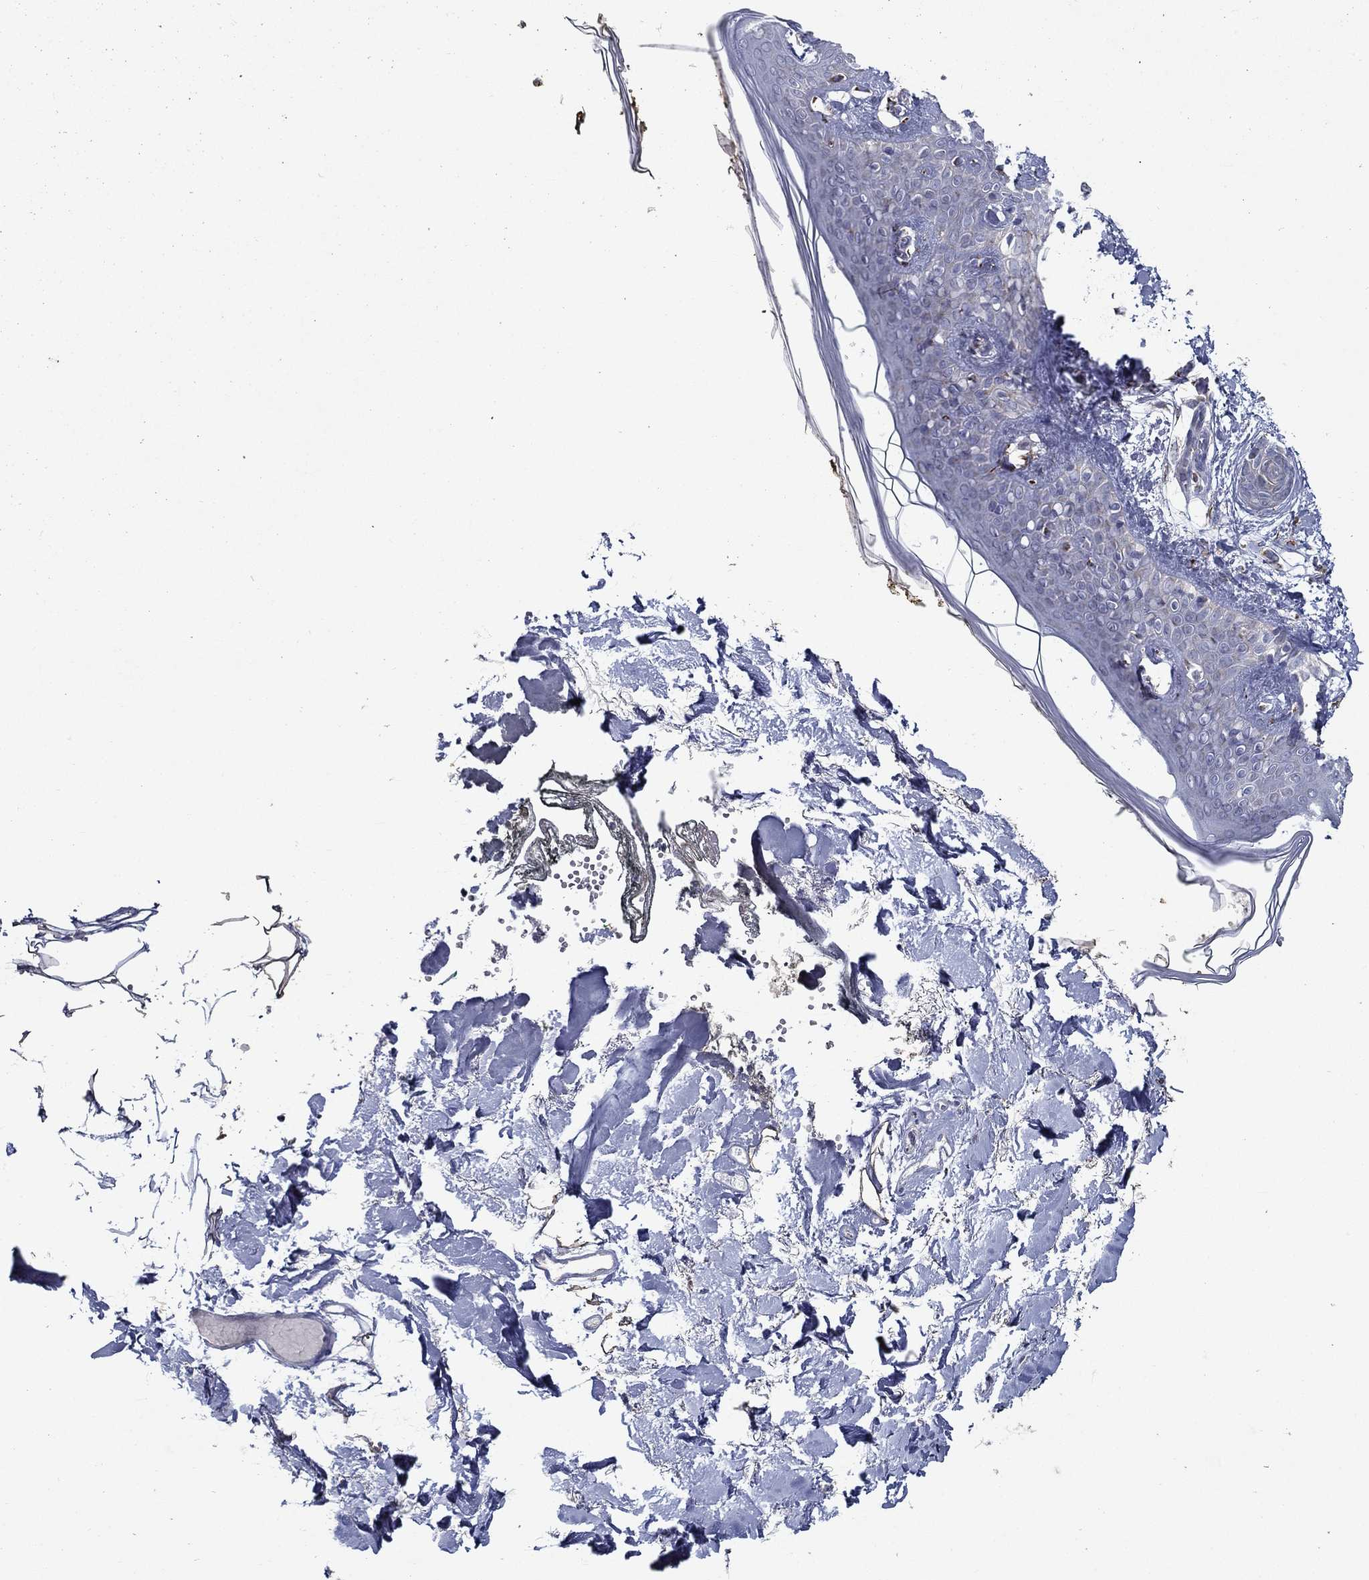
{"staining": {"intensity": "negative", "quantity": "none", "location": "none"}, "tissue": "skin", "cell_type": "Fibroblasts", "image_type": "normal", "snomed": [{"axis": "morphology", "description": "Normal tissue, NOS"}, {"axis": "topography", "description": "Skin"}], "caption": "Immunohistochemical staining of benign skin displays no significant staining in fibroblasts.", "gene": "SFXN1", "patient": {"sex": "female", "age": 34}}